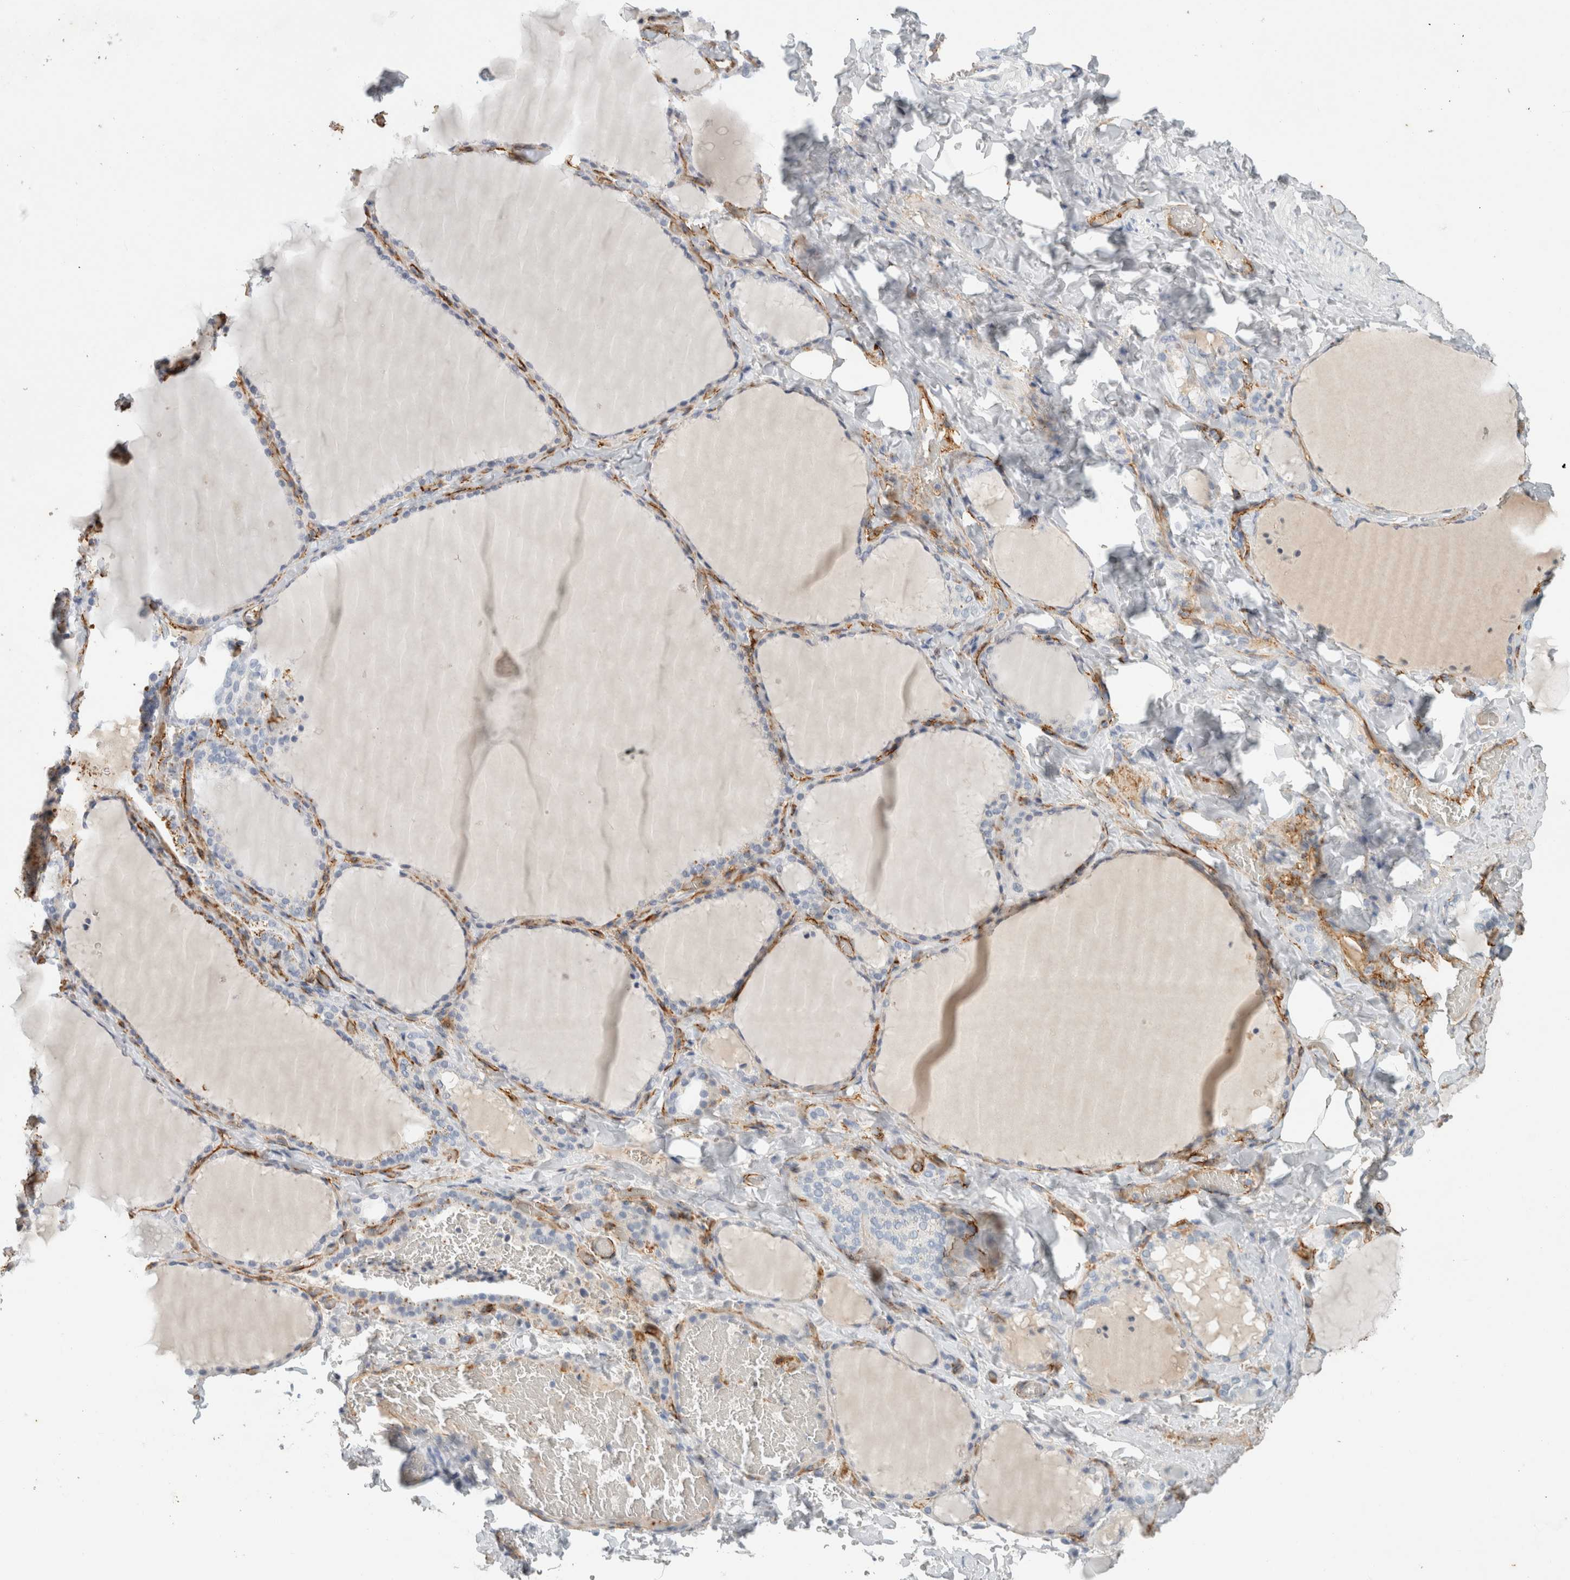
{"staining": {"intensity": "negative", "quantity": "none", "location": "none"}, "tissue": "thyroid gland", "cell_type": "Glandular cells", "image_type": "normal", "snomed": [{"axis": "morphology", "description": "Normal tissue, NOS"}, {"axis": "topography", "description": "Thyroid gland"}], "caption": "Glandular cells show no significant protein positivity in benign thyroid gland. (Stains: DAB (3,3'-diaminobenzidine) immunohistochemistry (IHC) with hematoxylin counter stain, Microscopy: brightfield microscopy at high magnification).", "gene": "CD36", "patient": {"sex": "female", "age": 22}}